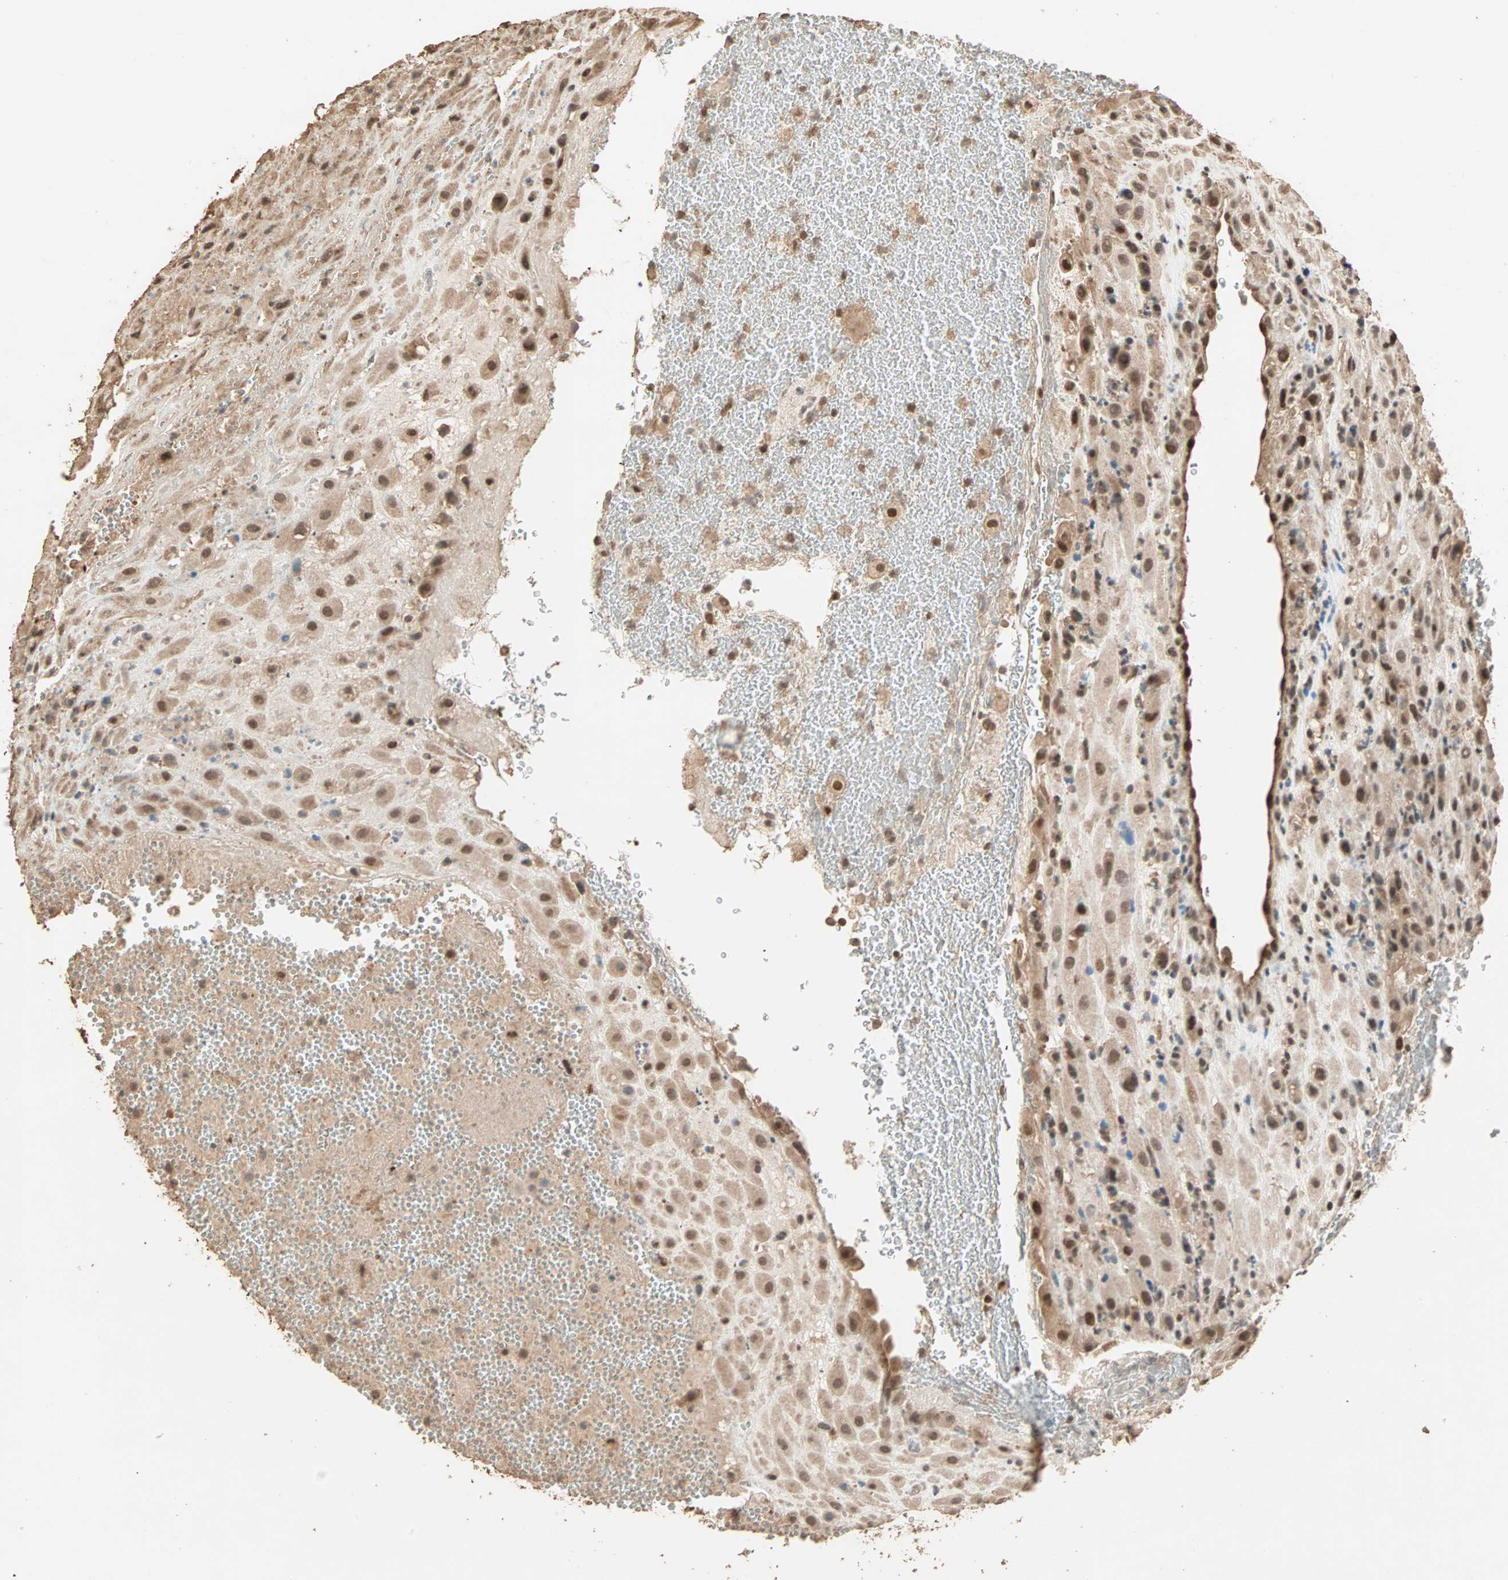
{"staining": {"intensity": "strong", "quantity": ">75%", "location": "cytoplasmic/membranous,nuclear"}, "tissue": "placenta", "cell_type": "Decidual cells", "image_type": "normal", "snomed": [{"axis": "morphology", "description": "Normal tissue, NOS"}, {"axis": "topography", "description": "Placenta"}], "caption": "The image shows a brown stain indicating the presence of a protein in the cytoplasmic/membranous,nuclear of decidual cells in placenta. Ihc stains the protein of interest in brown and the nuclei are stained blue.", "gene": "ZBTB33", "patient": {"sex": "female", "age": 19}}